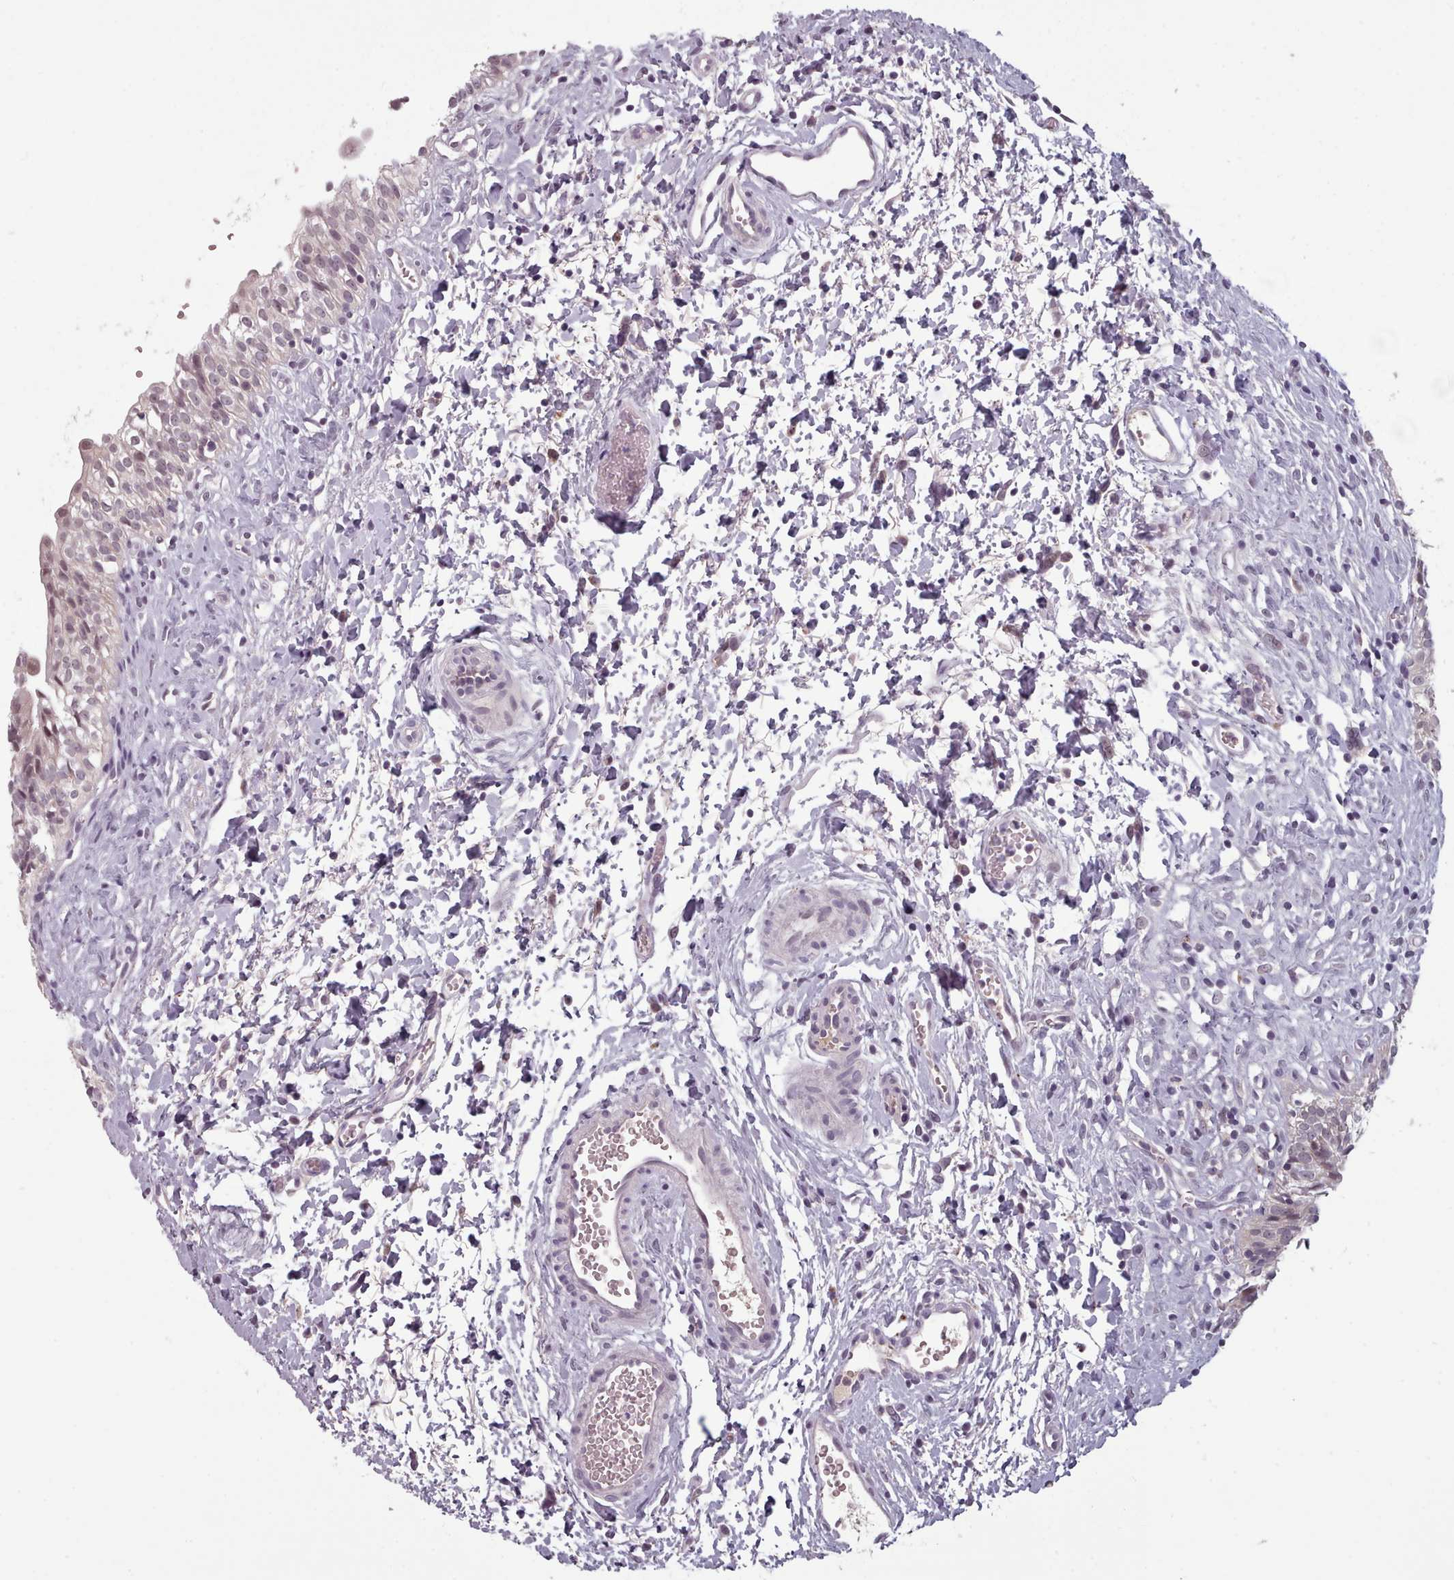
{"staining": {"intensity": "weak", "quantity": "<25%", "location": "nuclear"}, "tissue": "urinary bladder", "cell_type": "Urothelial cells", "image_type": "normal", "snomed": [{"axis": "morphology", "description": "Normal tissue, NOS"}, {"axis": "topography", "description": "Urinary bladder"}], "caption": "Immunohistochemical staining of unremarkable human urinary bladder demonstrates no significant positivity in urothelial cells. (DAB IHC visualized using brightfield microscopy, high magnification).", "gene": "PBX4", "patient": {"sex": "male", "age": 51}}